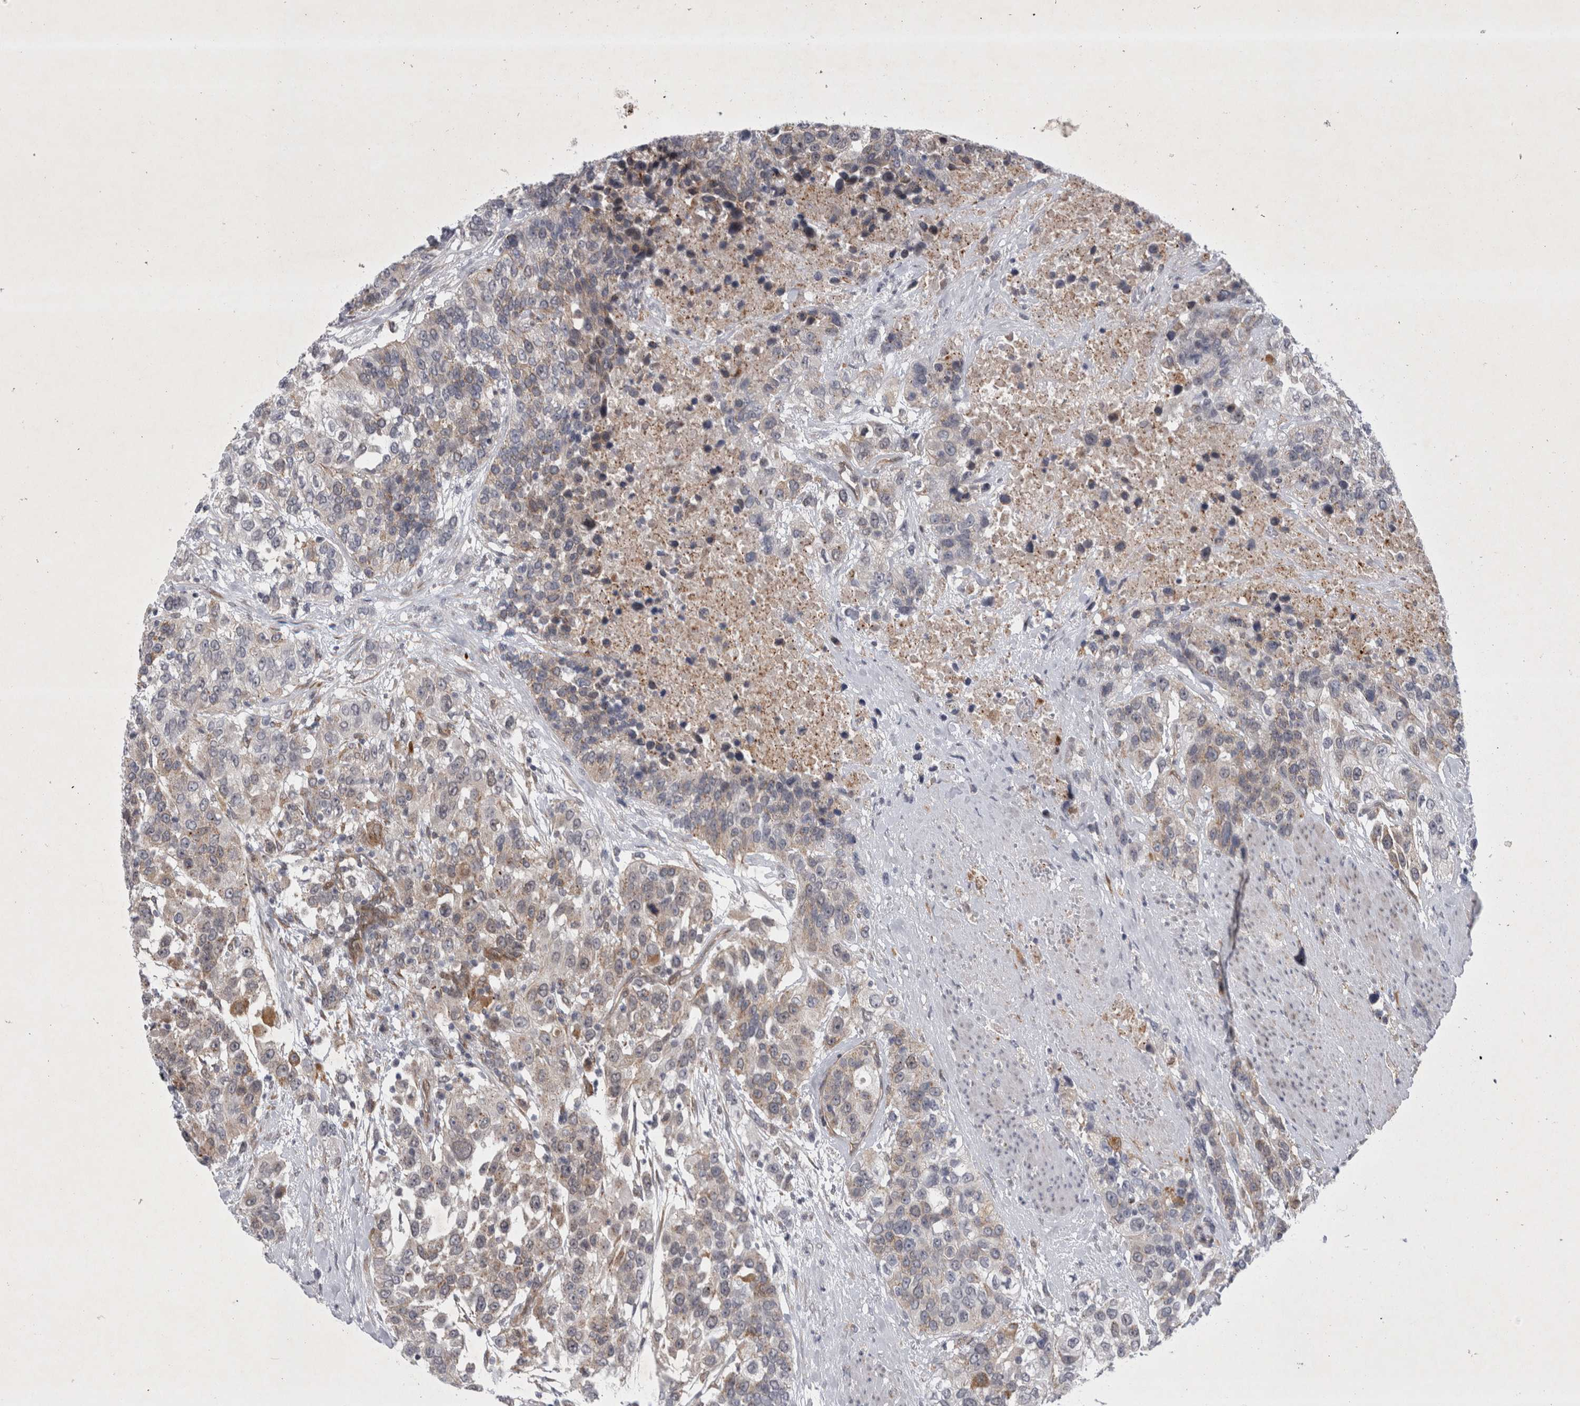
{"staining": {"intensity": "weak", "quantity": "25%-75%", "location": "cytoplasmic/membranous"}, "tissue": "urothelial cancer", "cell_type": "Tumor cells", "image_type": "cancer", "snomed": [{"axis": "morphology", "description": "Urothelial carcinoma, High grade"}, {"axis": "topography", "description": "Urinary bladder"}], "caption": "An IHC image of tumor tissue is shown. Protein staining in brown highlights weak cytoplasmic/membranous positivity in urothelial cancer within tumor cells.", "gene": "PARP11", "patient": {"sex": "female", "age": 80}}